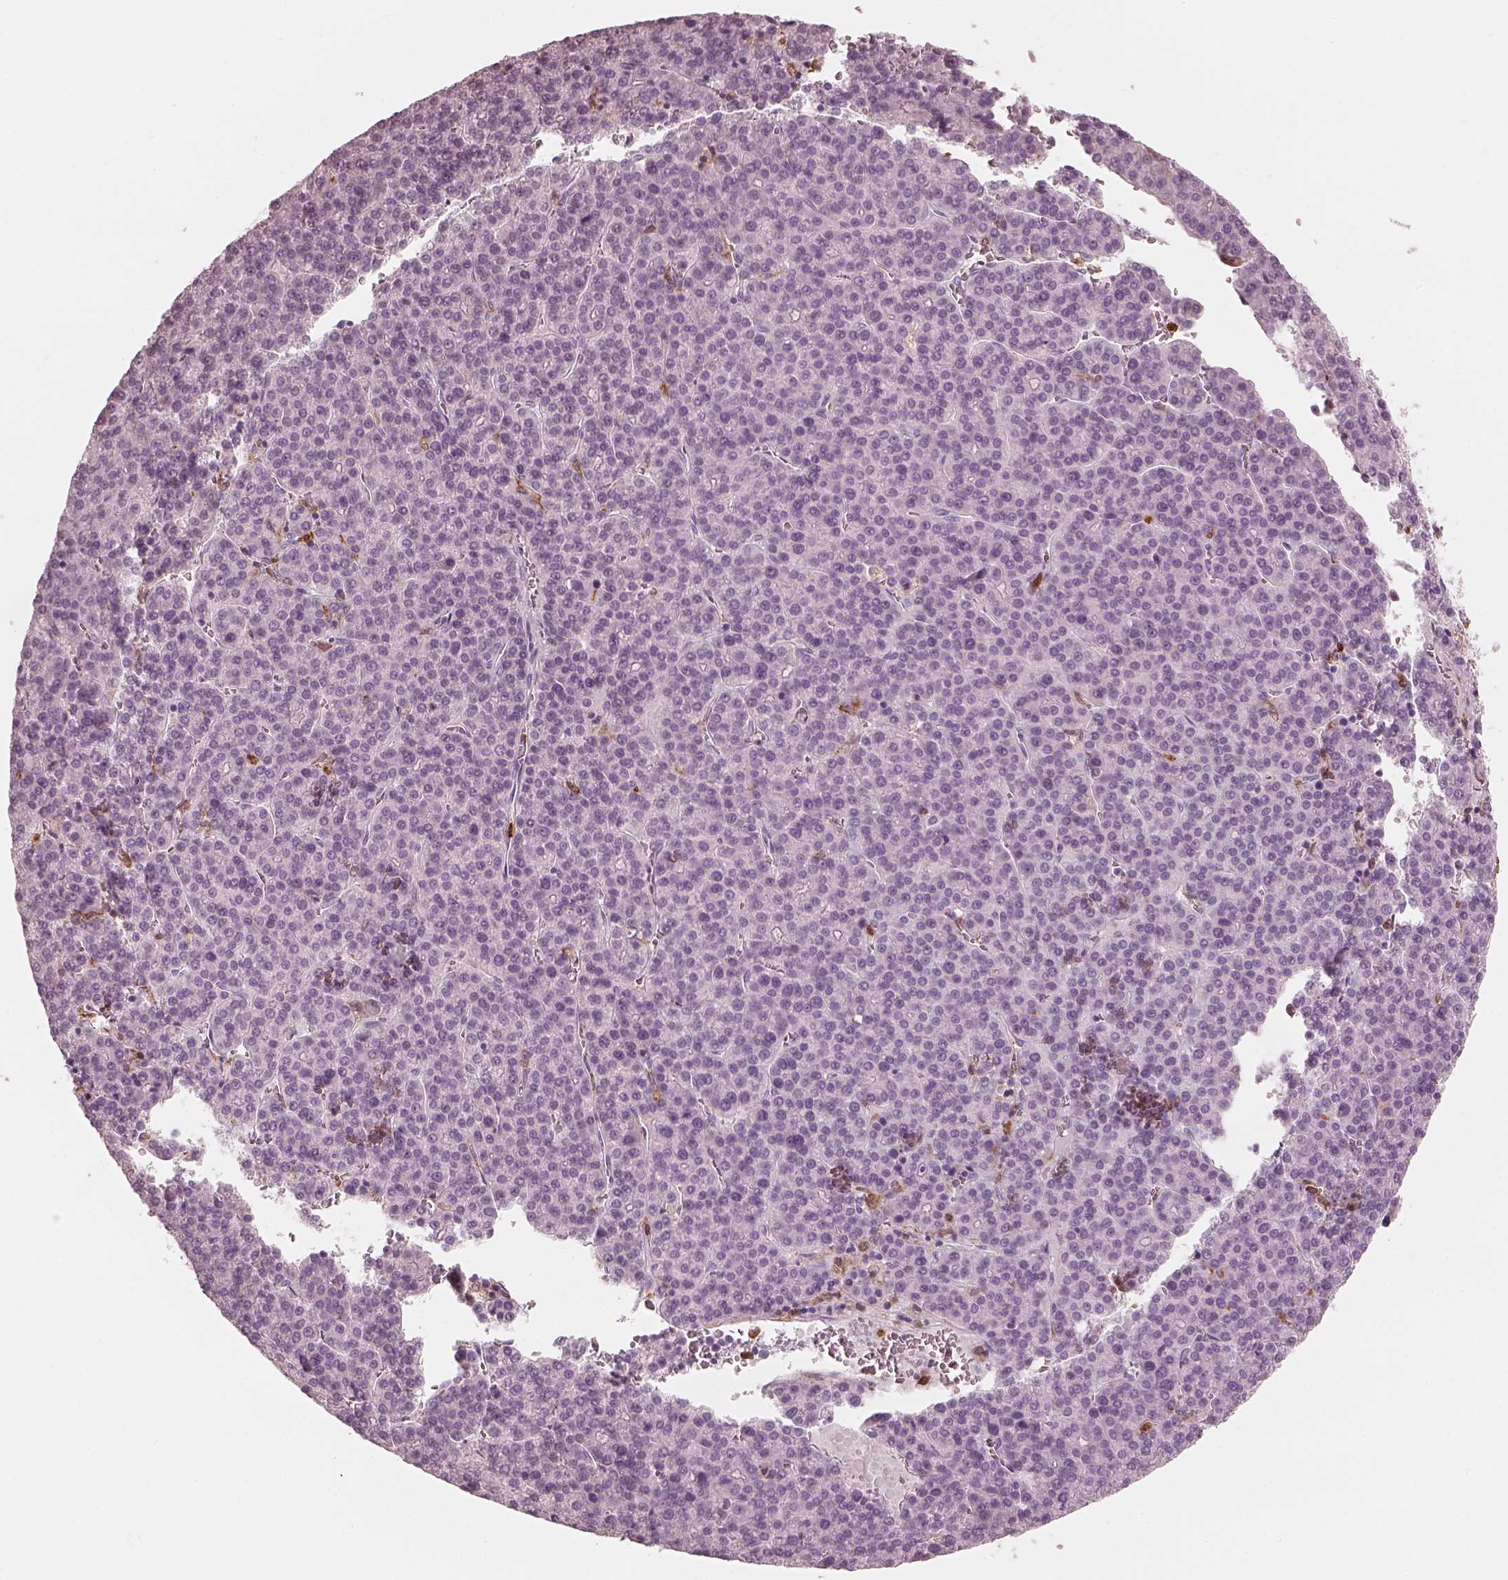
{"staining": {"intensity": "negative", "quantity": "none", "location": "none"}, "tissue": "liver cancer", "cell_type": "Tumor cells", "image_type": "cancer", "snomed": [{"axis": "morphology", "description": "Carcinoma, Hepatocellular, NOS"}, {"axis": "topography", "description": "Liver"}], "caption": "Immunohistochemistry (IHC) photomicrograph of neoplastic tissue: human hepatocellular carcinoma (liver) stained with DAB reveals no significant protein positivity in tumor cells.", "gene": "ALOX5", "patient": {"sex": "female", "age": 58}}